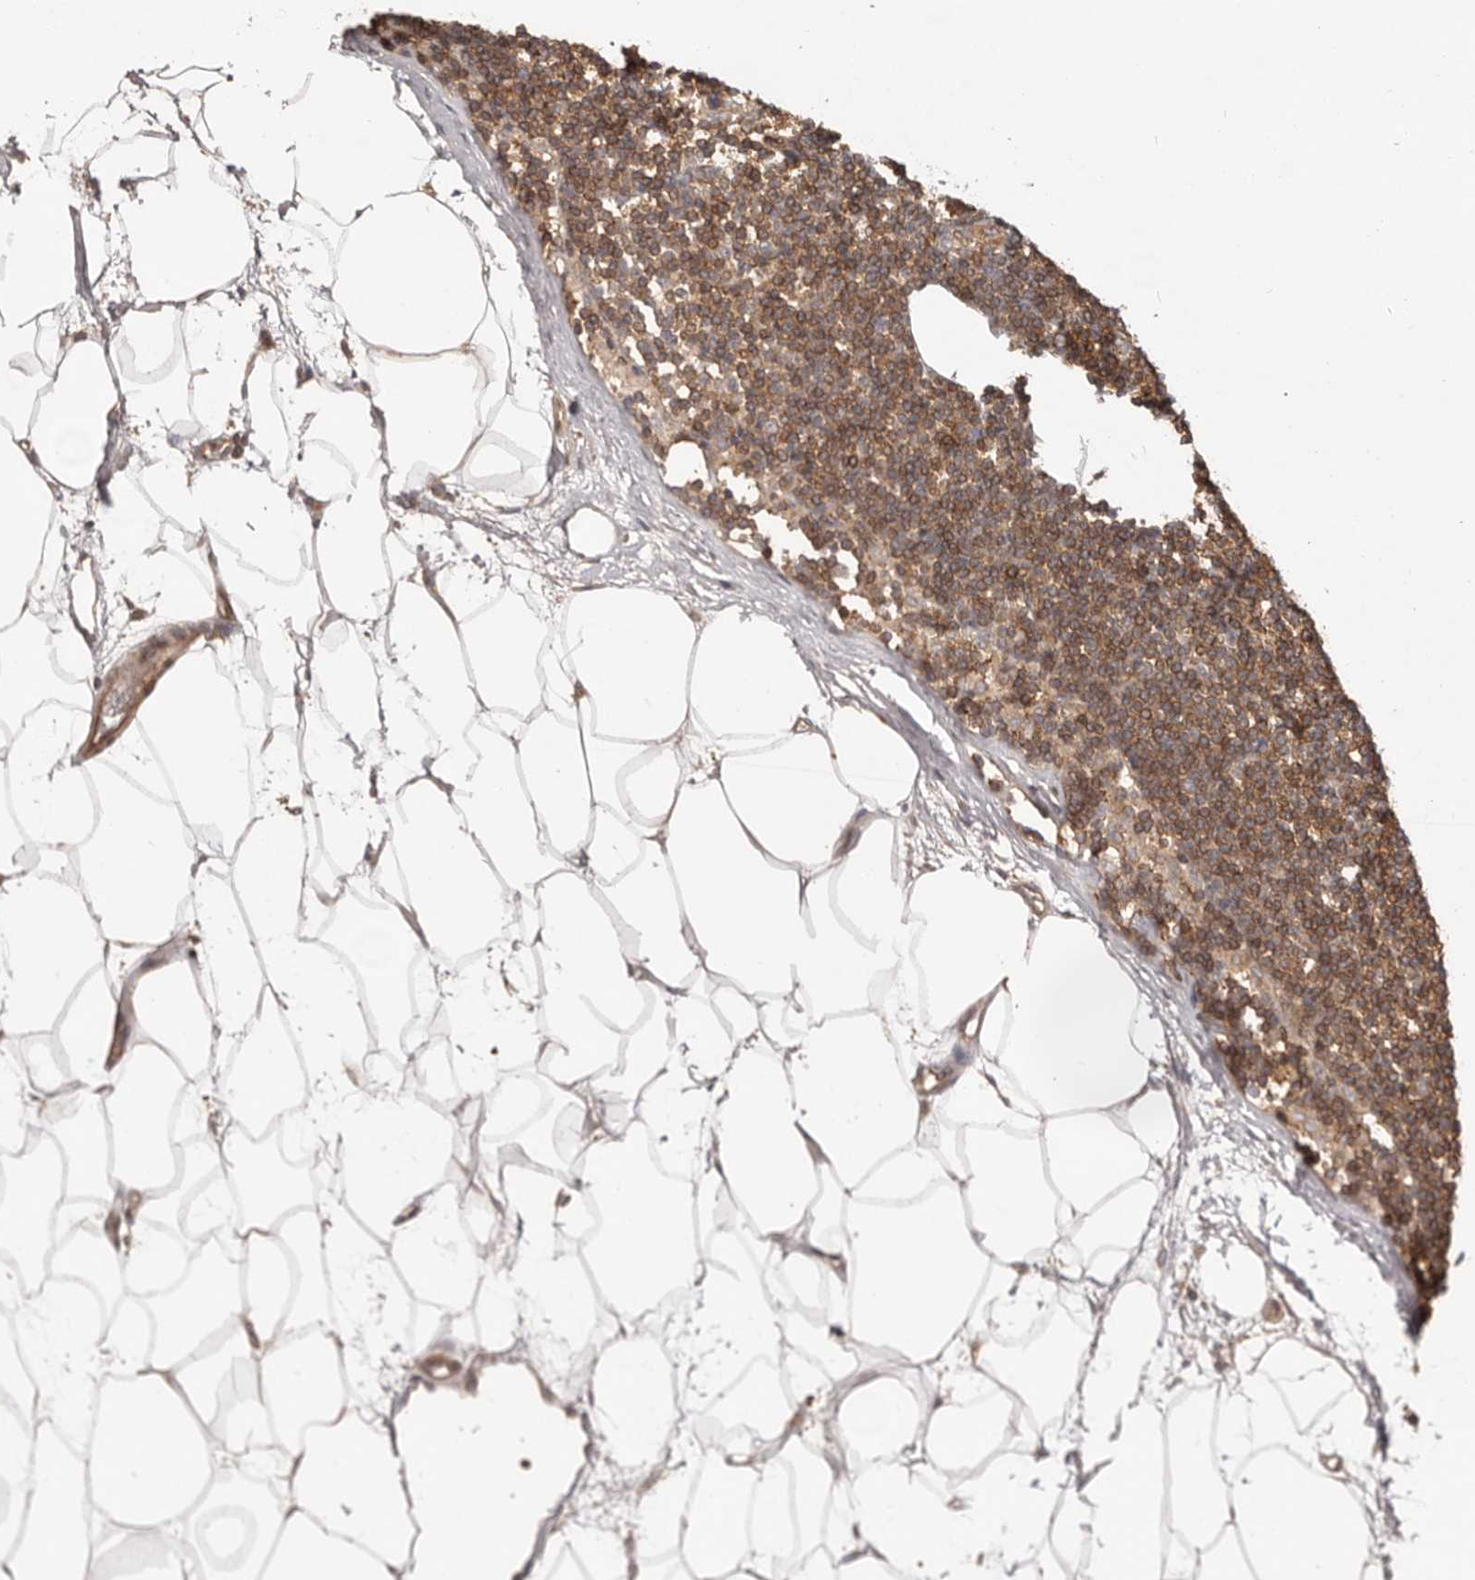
{"staining": {"intensity": "moderate", "quantity": ">75%", "location": "cytoplasmic/membranous"}, "tissue": "lymphoma", "cell_type": "Tumor cells", "image_type": "cancer", "snomed": [{"axis": "morphology", "description": "Malignant lymphoma, non-Hodgkin's type, Low grade"}, {"axis": "topography", "description": "Lymph node"}], "caption": "DAB immunohistochemical staining of human malignant lymphoma, non-Hodgkin's type (low-grade) demonstrates moderate cytoplasmic/membranous protein expression in approximately >75% of tumor cells.", "gene": "NFKBIA", "patient": {"sex": "female", "age": 53}}